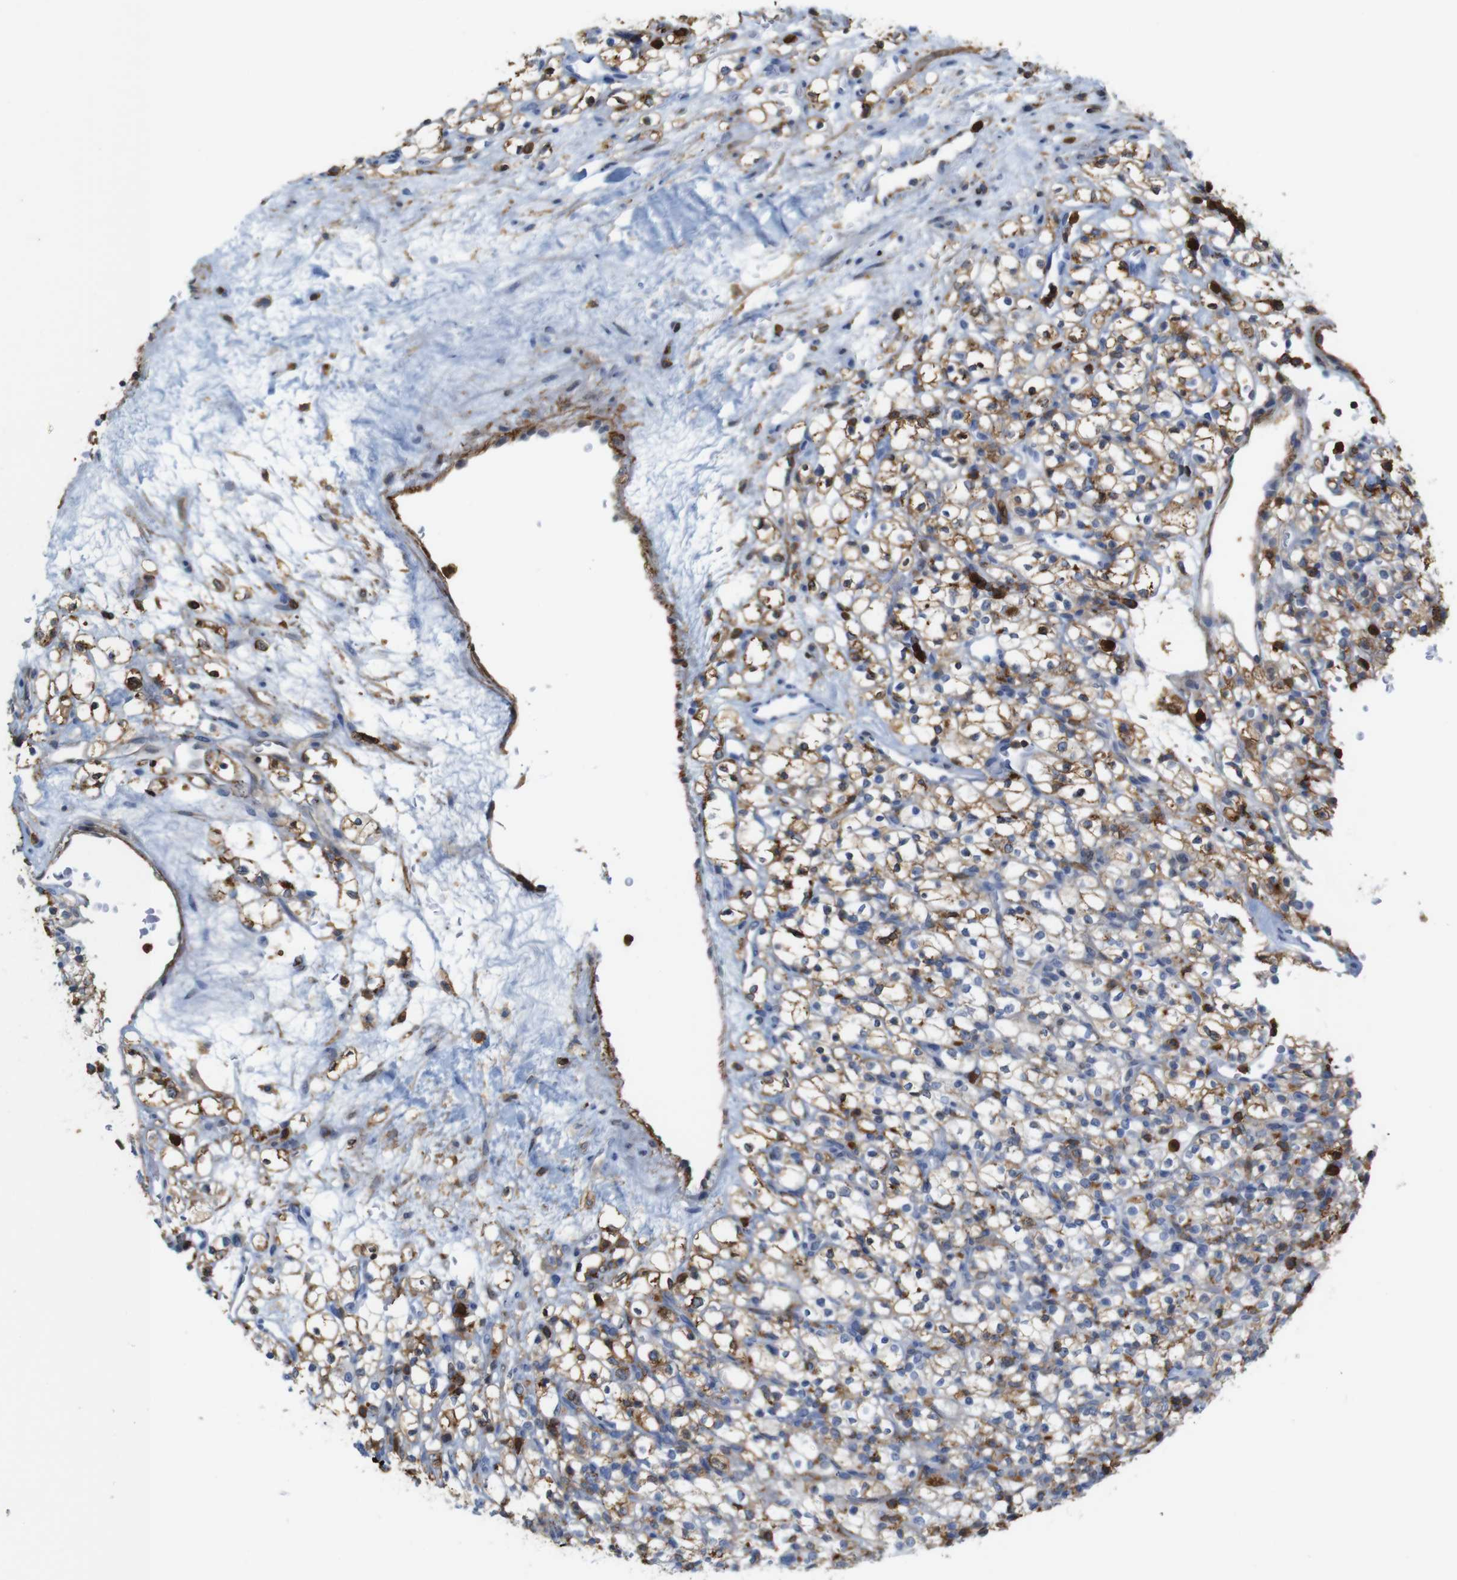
{"staining": {"intensity": "moderate", "quantity": ">75%", "location": "cytoplasmic/membranous"}, "tissue": "renal cancer", "cell_type": "Tumor cells", "image_type": "cancer", "snomed": [{"axis": "morphology", "description": "Normal tissue, NOS"}, {"axis": "morphology", "description": "Adenocarcinoma, NOS"}, {"axis": "topography", "description": "Kidney"}], "caption": "IHC image of neoplastic tissue: human adenocarcinoma (renal) stained using immunohistochemistry demonstrates medium levels of moderate protein expression localized specifically in the cytoplasmic/membranous of tumor cells, appearing as a cytoplasmic/membranous brown color.", "gene": "ANXA1", "patient": {"sex": "female", "age": 72}}